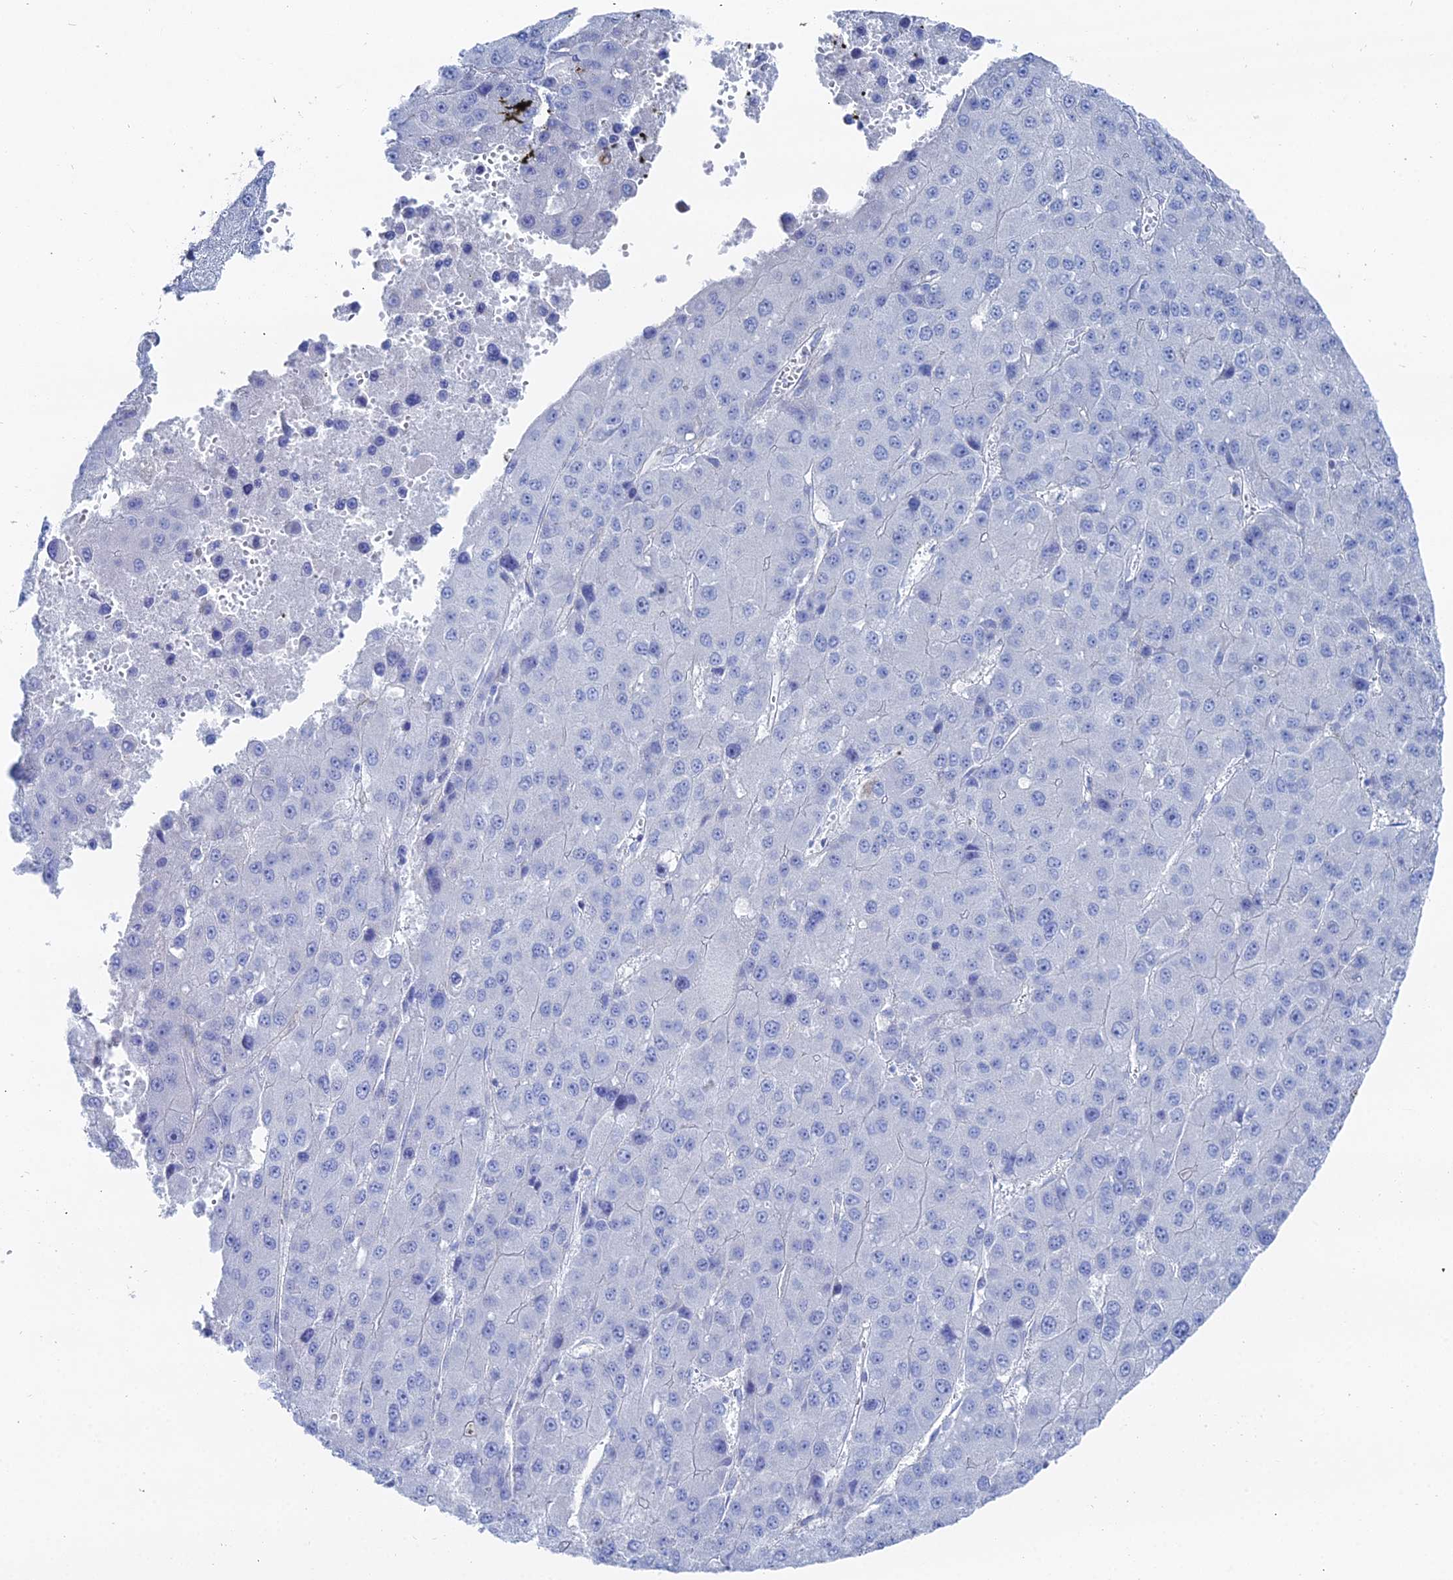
{"staining": {"intensity": "negative", "quantity": "none", "location": "none"}, "tissue": "liver cancer", "cell_type": "Tumor cells", "image_type": "cancer", "snomed": [{"axis": "morphology", "description": "Carcinoma, Hepatocellular, NOS"}, {"axis": "topography", "description": "Liver"}], "caption": "High power microscopy image of an immunohistochemistry histopathology image of liver cancer (hepatocellular carcinoma), revealing no significant positivity in tumor cells. (Stains: DAB IHC with hematoxylin counter stain, Microscopy: brightfield microscopy at high magnification).", "gene": "DHX34", "patient": {"sex": "female", "age": 73}}